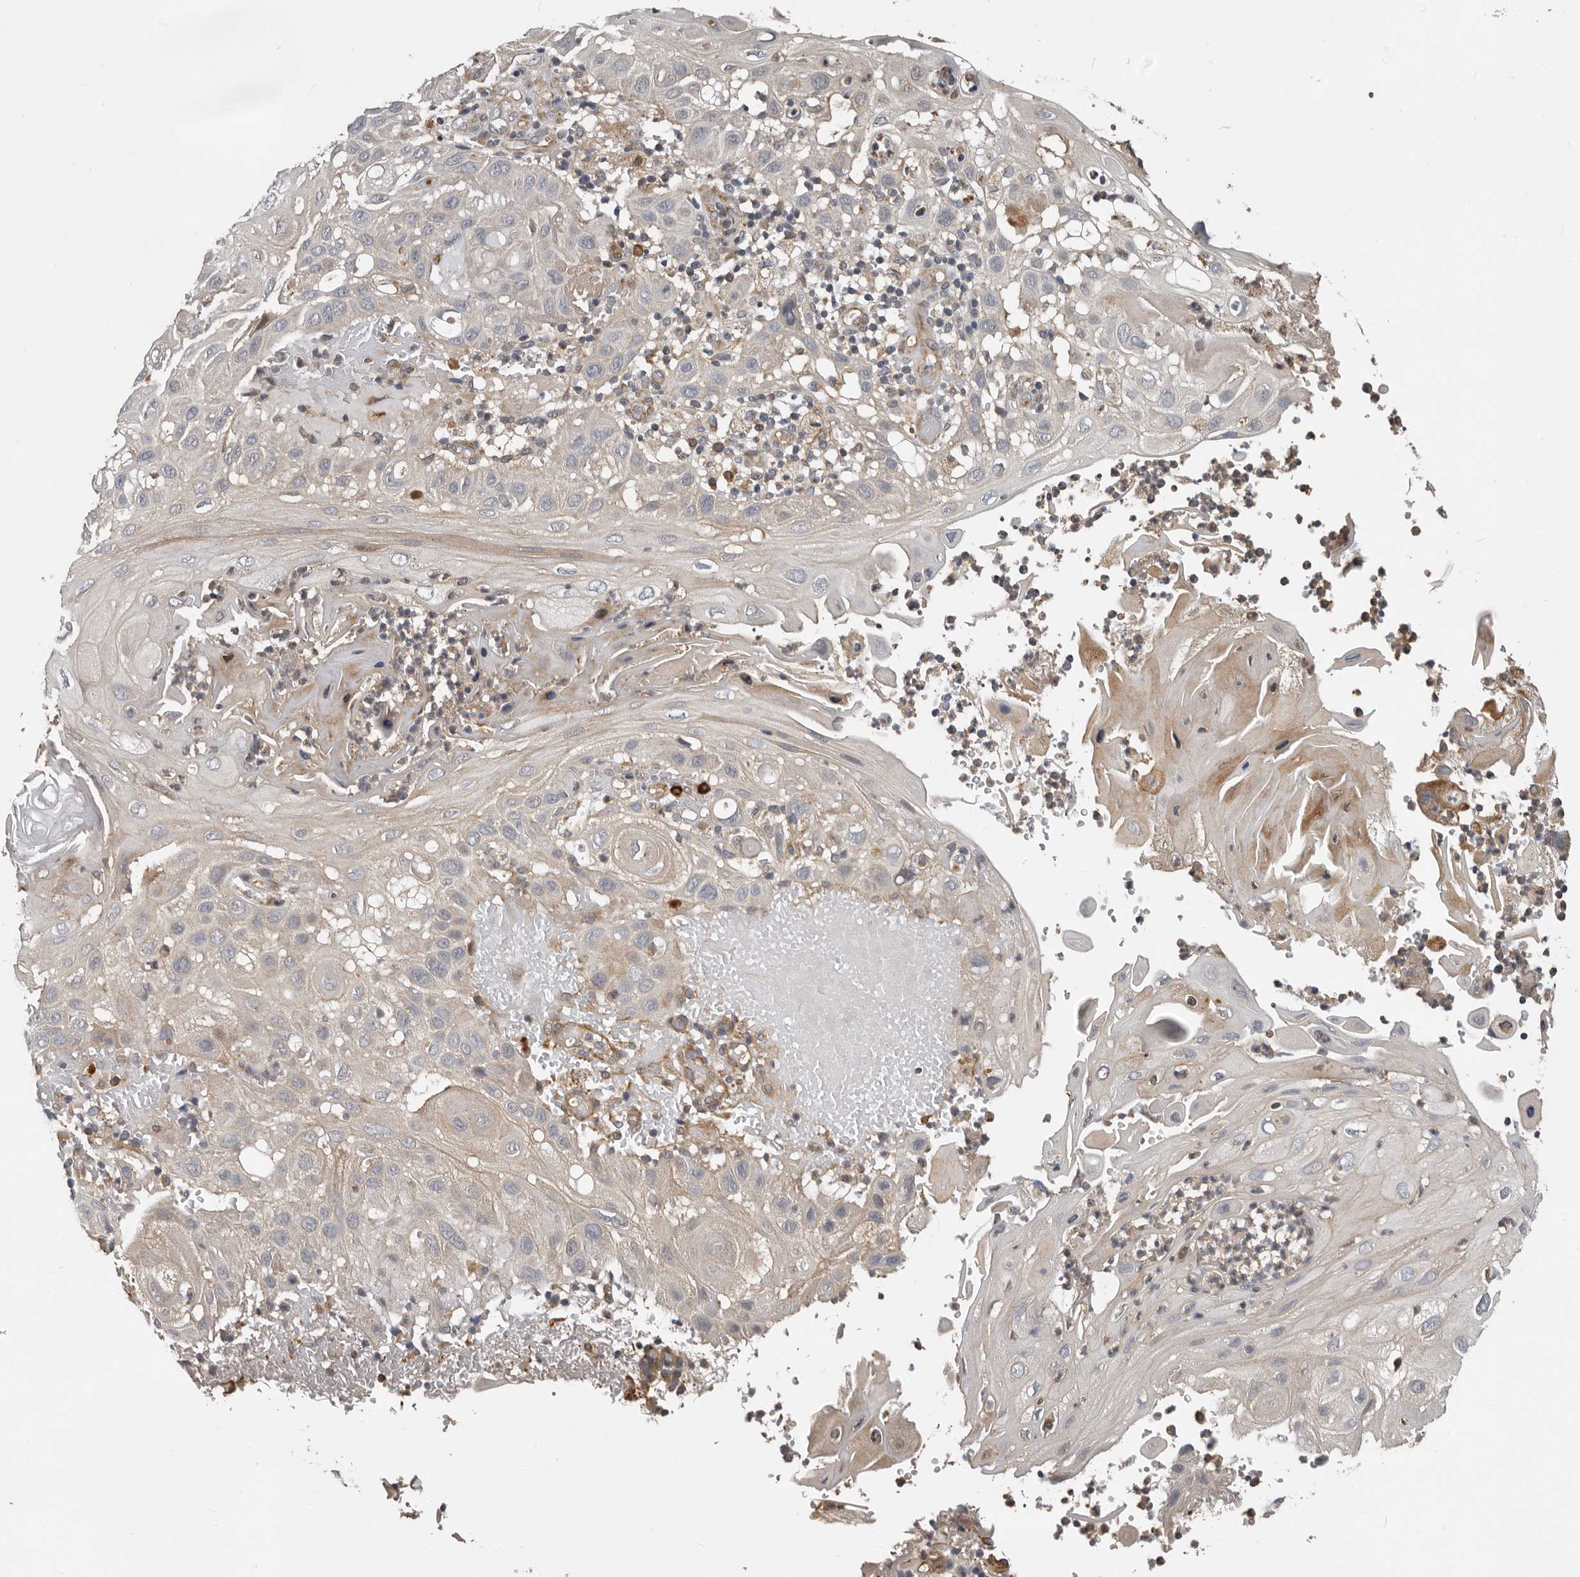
{"staining": {"intensity": "negative", "quantity": "none", "location": "none"}, "tissue": "skin cancer", "cell_type": "Tumor cells", "image_type": "cancer", "snomed": [{"axis": "morphology", "description": "Normal tissue, NOS"}, {"axis": "morphology", "description": "Squamous cell carcinoma, NOS"}, {"axis": "topography", "description": "Skin"}], "caption": "High power microscopy micrograph of an immunohistochemistry image of skin cancer (squamous cell carcinoma), revealing no significant staining in tumor cells. (DAB (3,3'-diaminobenzidine) immunohistochemistry with hematoxylin counter stain).", "gene": "RNF157", "patient": {"sex": "female", "age": 96}}